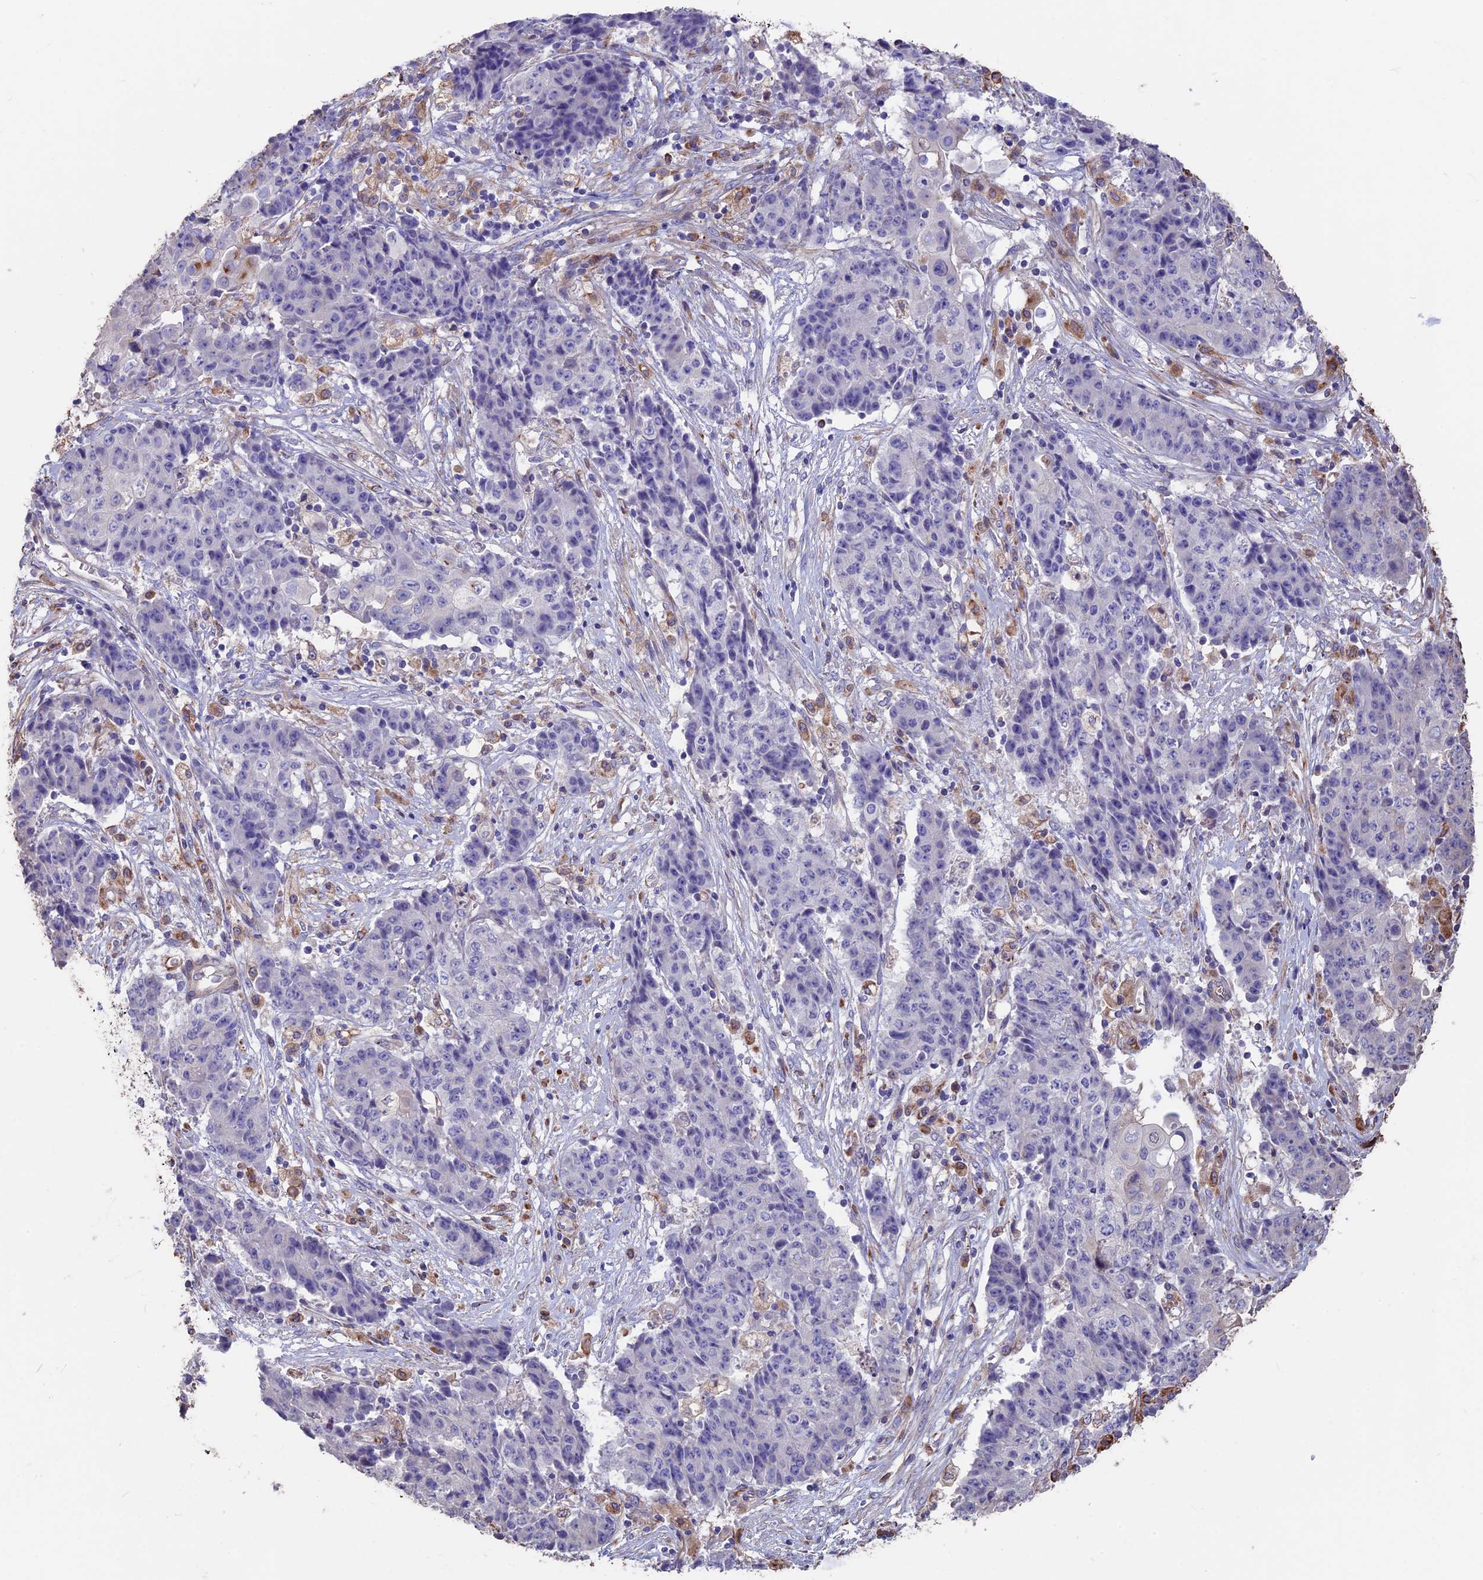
{"staining": {"intensity": "negative", "quantity": "none", "location": "none"}, "tissue": "ovarian cancer", "cell_type": "Tumor cells", "image_type": "cancer", "snomed": [{"axis": "morphology", "description": "Carcinoma, endometroid"}, {"axis": "topography", "description": "Ovary"}], "caption": "Immunohistochemistry of ovarian endometroid carcinoma reveals no staining in tumor cells.", "gene": "SEH1L", "patient": {"sex": "female", "age": 42}}